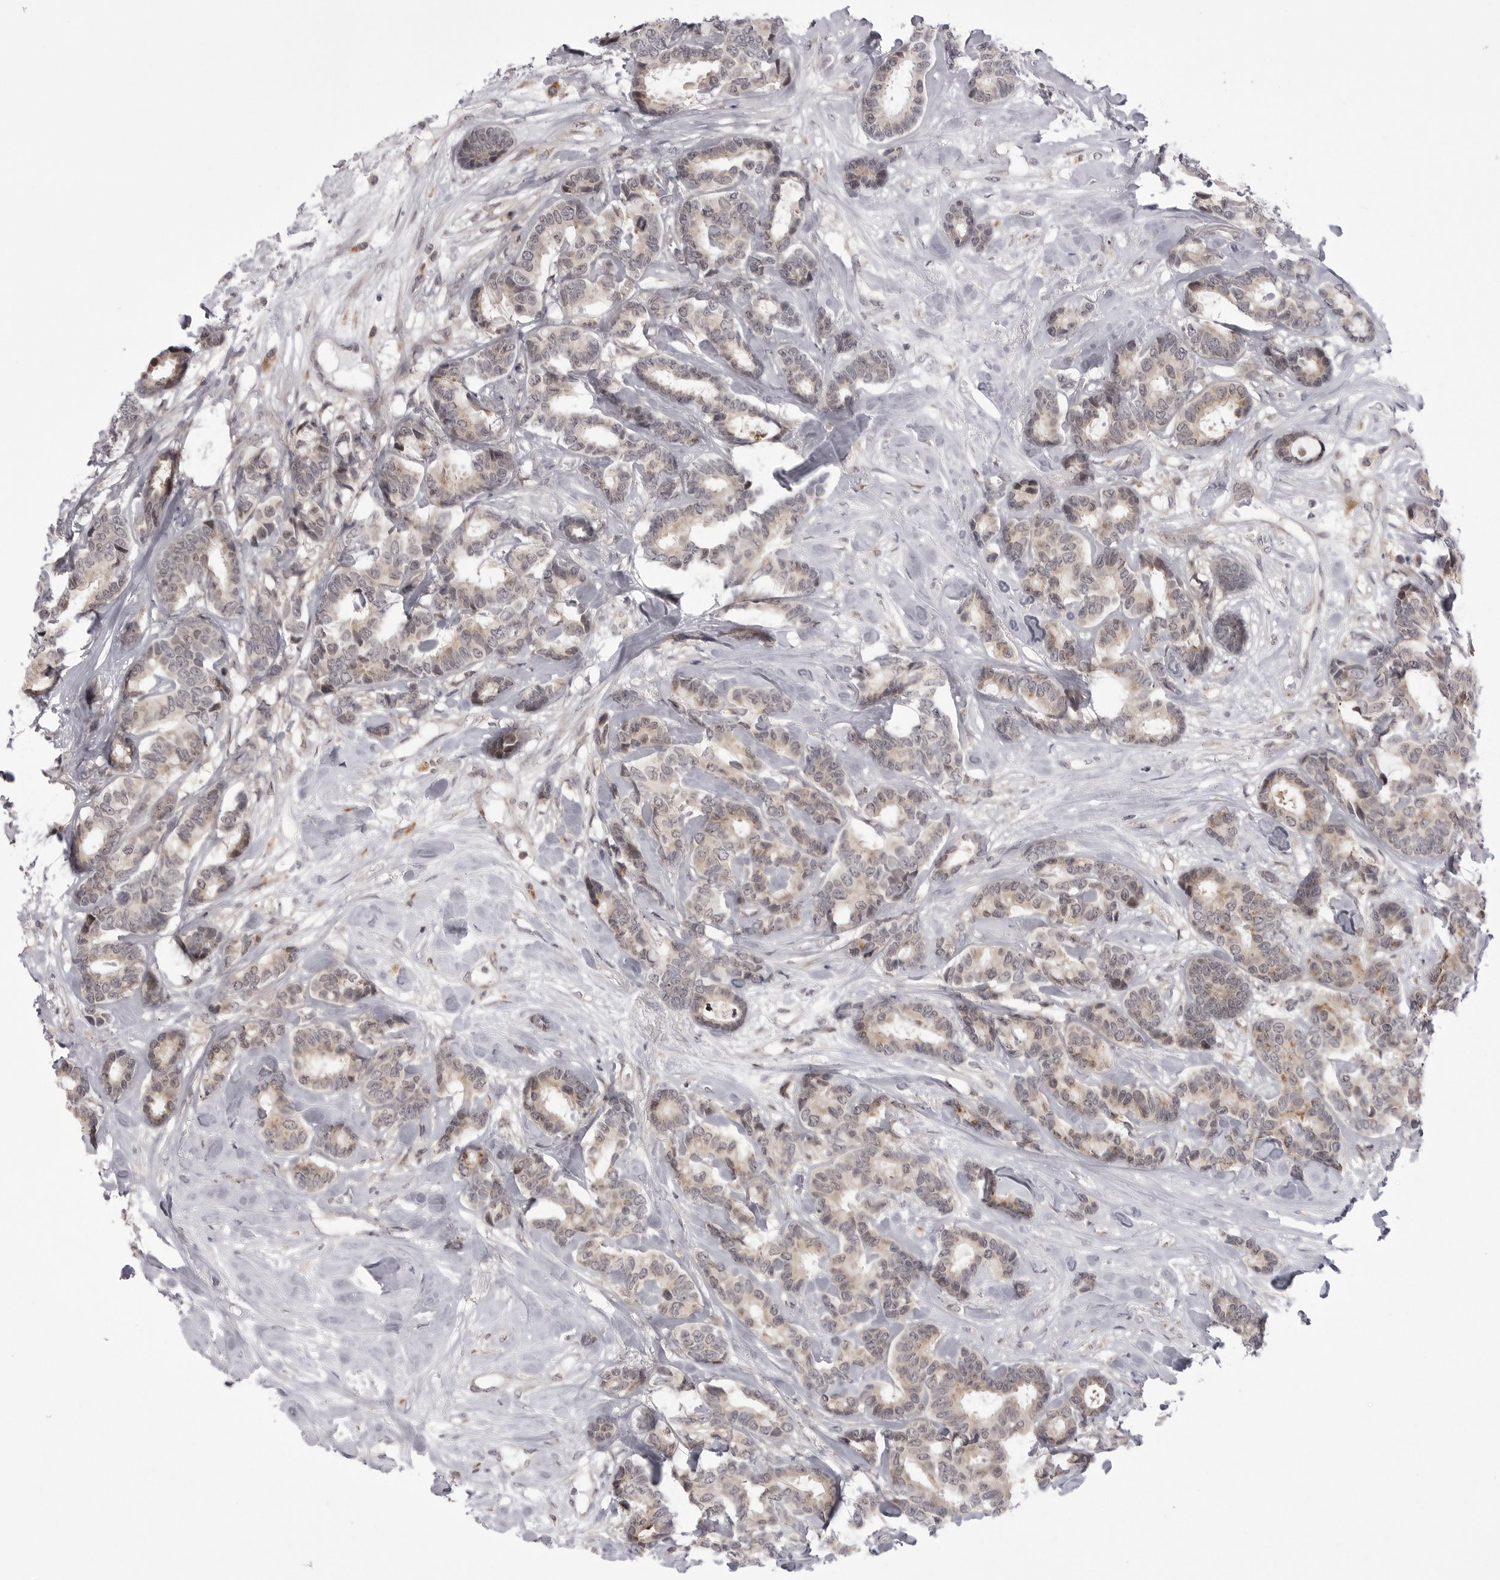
{"staining": {"intensity": "weak", "quantity": "<25%", "location": "cytoplasmic/membranous"}, "tissue": "breast cancer", "cell_type": "Tumor cells", "image_type": "cancer", "snomed": [{"axis": "morphology", "description": "Duct carcinoma"}, {"axis": "topography", "description": "Breast"}], "caption": "Image shows no significant protein expression in tumor cells of breast cancer. (Immunohistochemistry (ihc), brightfield microscopy, high magnification).", "gene": "PTK2B", "patient": {"sex": "female", "age": 87}}